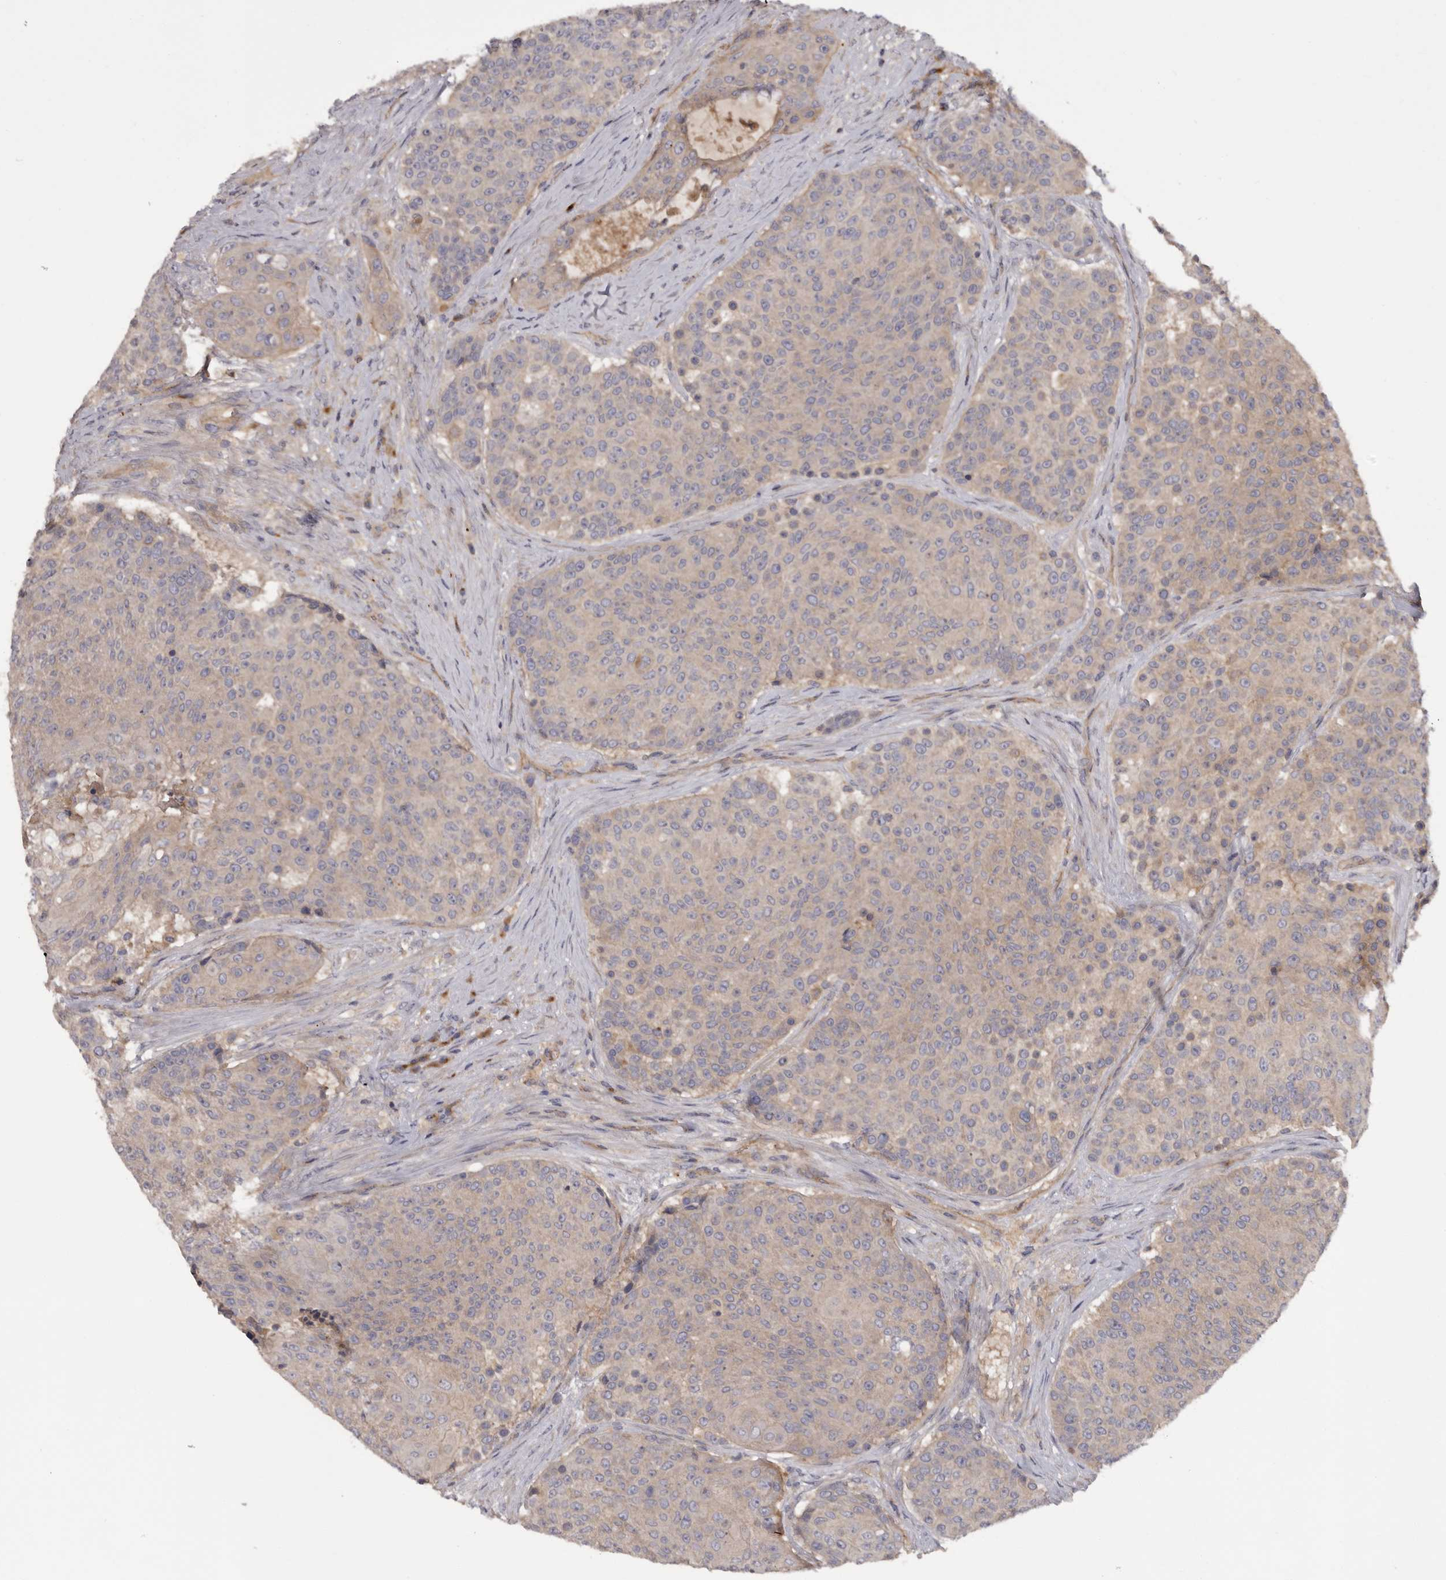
{"staining": {"intensity": "negative", "quantity": "none", "location": "none"}, "tissue": "urothelial cancer", "cell_type": "Tumor cells", "image_type": "cancer", "snomed": [{"axis": "morphology", "description": "Urothelial carcinoma, High grade"}, {"axis": "topography", "description": "Urinary bladder"}], "caption": "Protein analysis of urothelial cancer exhibits no significant positivity in tumor cells.", "gene": "INKA2", "patient": {"sex": "female", "age": 63}}